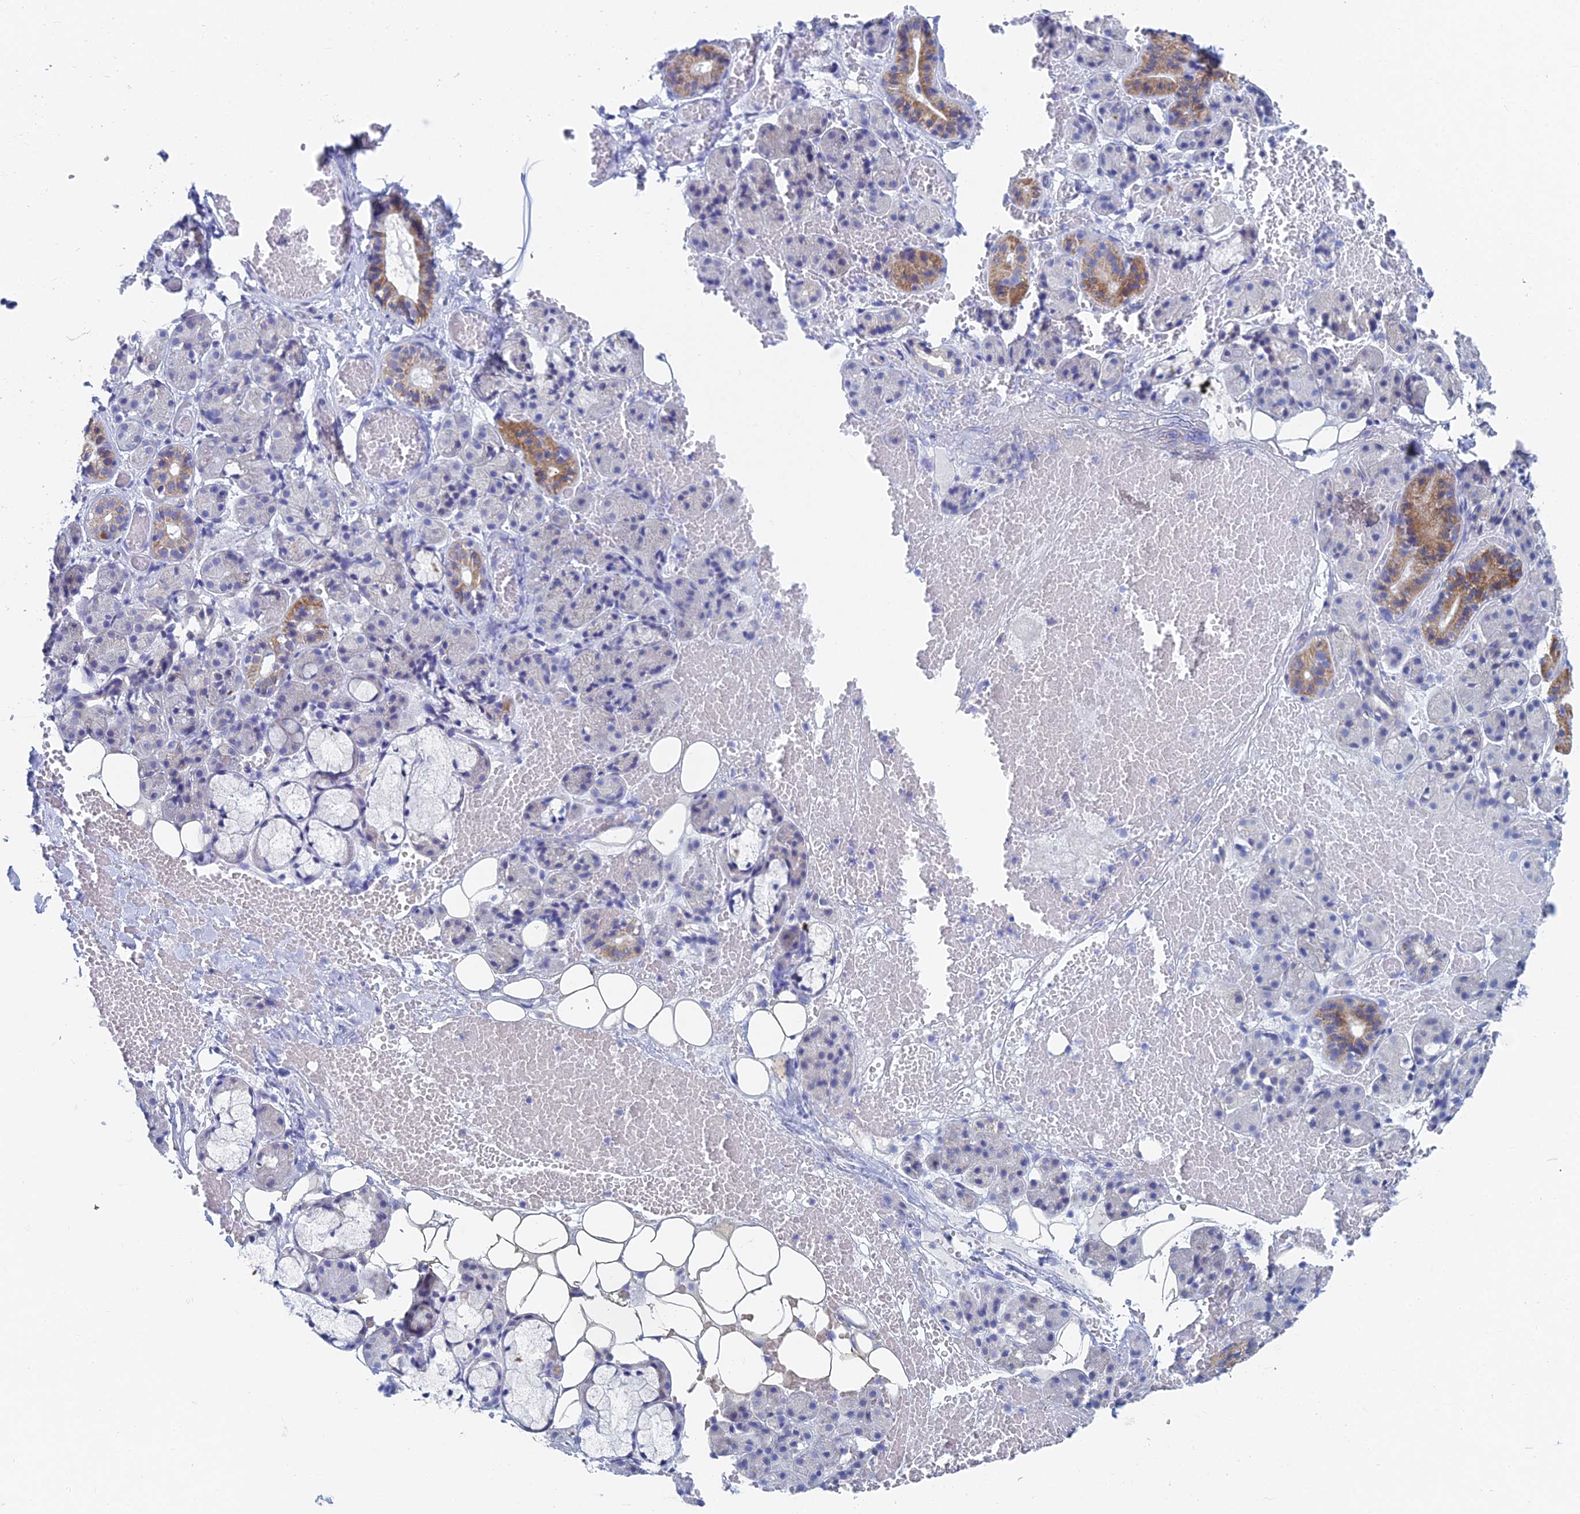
{"staining": {"intensity": "moderate", "quantity": "<25%", "location": "cytoplasmic/membranous"}, "tissue": "salivary gland", "cell_type": "Glandular cells", "image_type": "normal", "snomed": [{"axis": "morphology", "description": "Normal tissue, NOS"}, {"axis": "topography", "description": "Salivary gland"}], "caption": "A micrograph of human salivary gland stained for a protein reveals moderate cytoplasmic/membranous brown staining in glandular cells.", "gene": "ACSM1", "patient": {"sex": "male", "age": 63}}